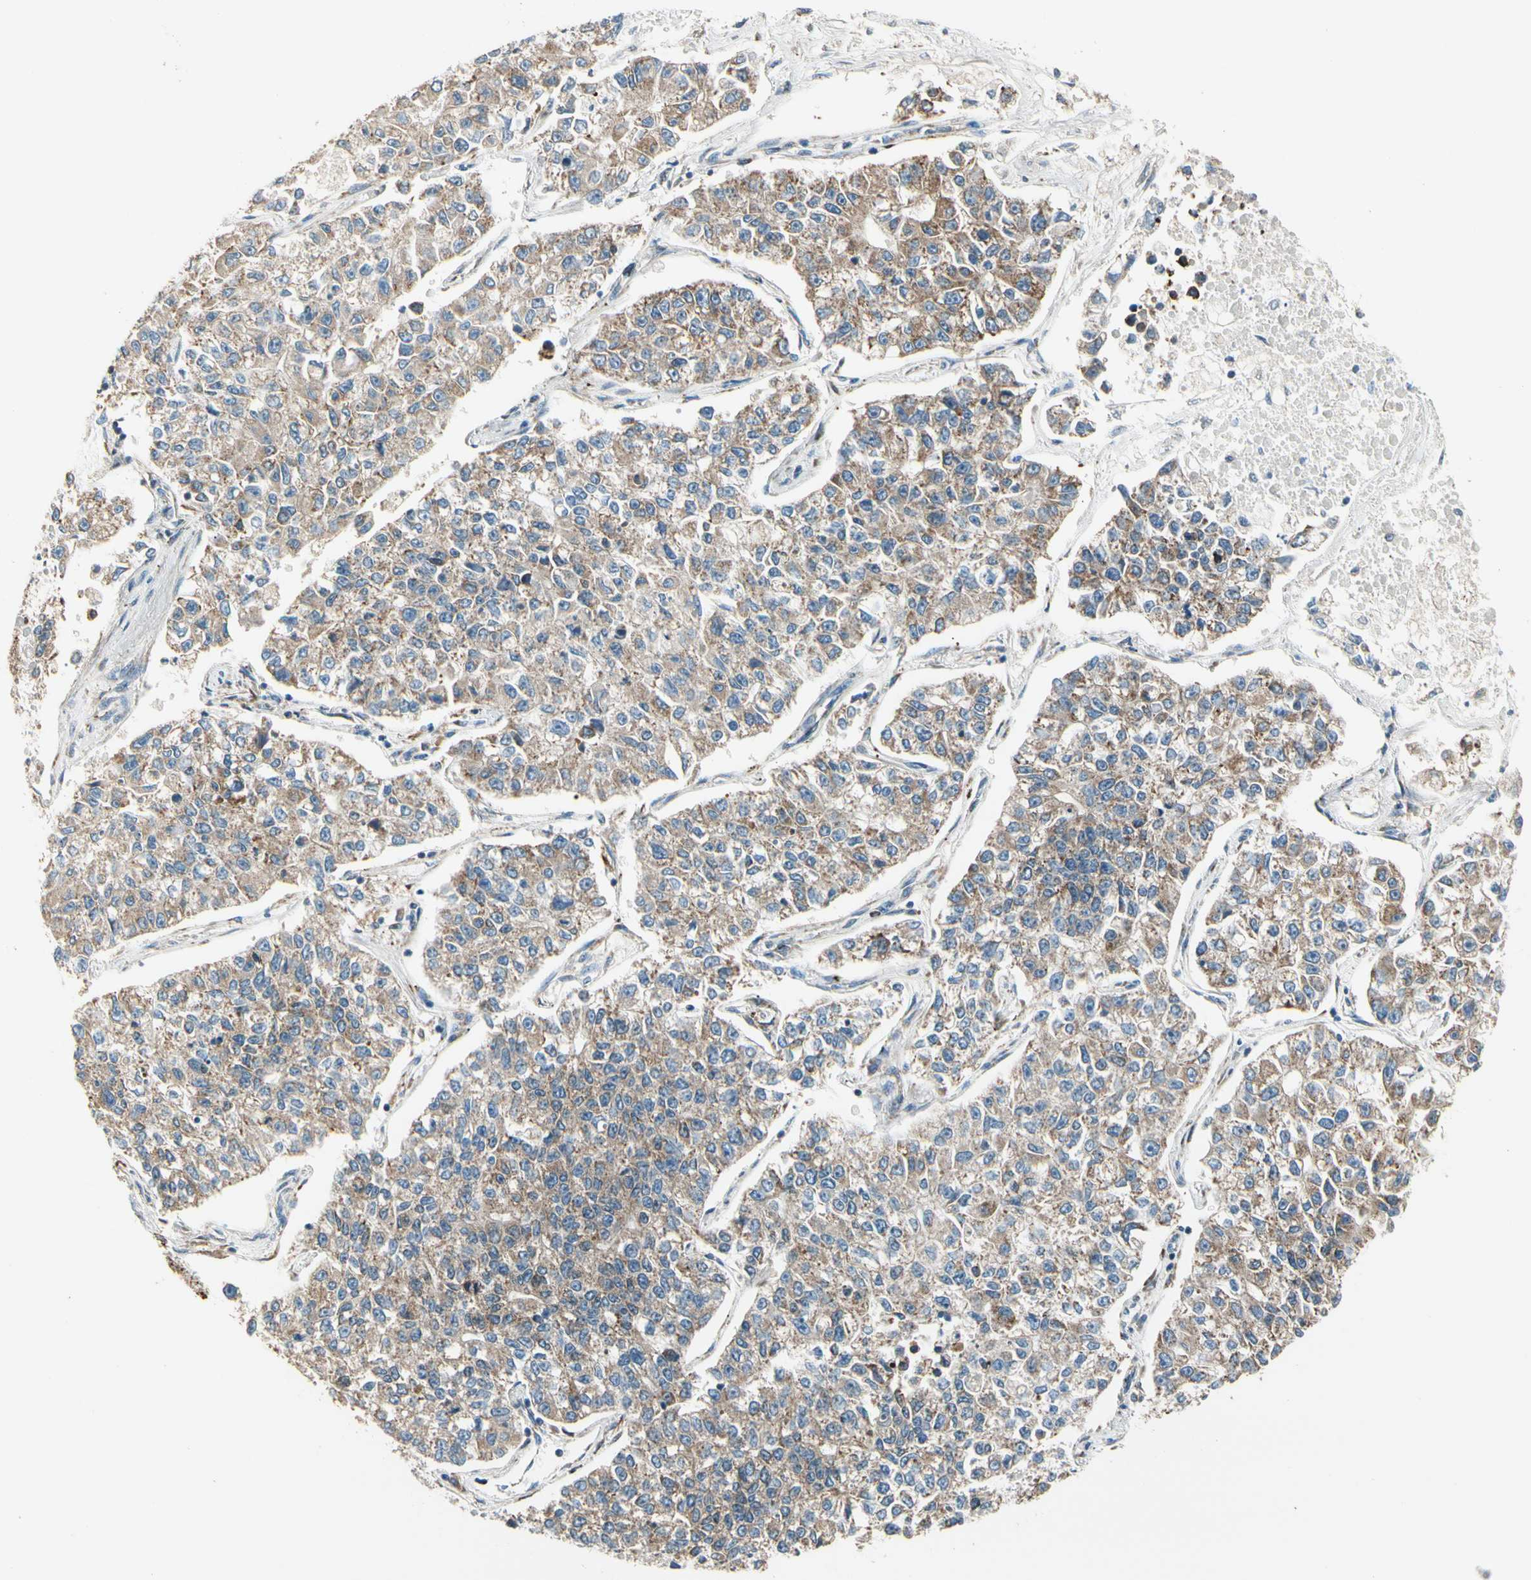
{"staining": {"intensity": "weak", "quantity": ">75%", "location": "cytoplasmic/membranous"}, "tissue": "lung cancer", "cell_type": "Tumor cells", "image_type": "cancer", "snomed": [{"axis": "morphology", "description": "Adenocarcinoma, NOS"}, {"axis": "topography", "description": "Lung"}], "caption": "Immunohistochemical staining of human lung cancer (adenocarcinoma) reveals low levels of weak cytoplasmic/membranous staining in about >75% of tumor cells.", "gene": "MRPL9", "patient": {"sex": "male", "age": 49}}